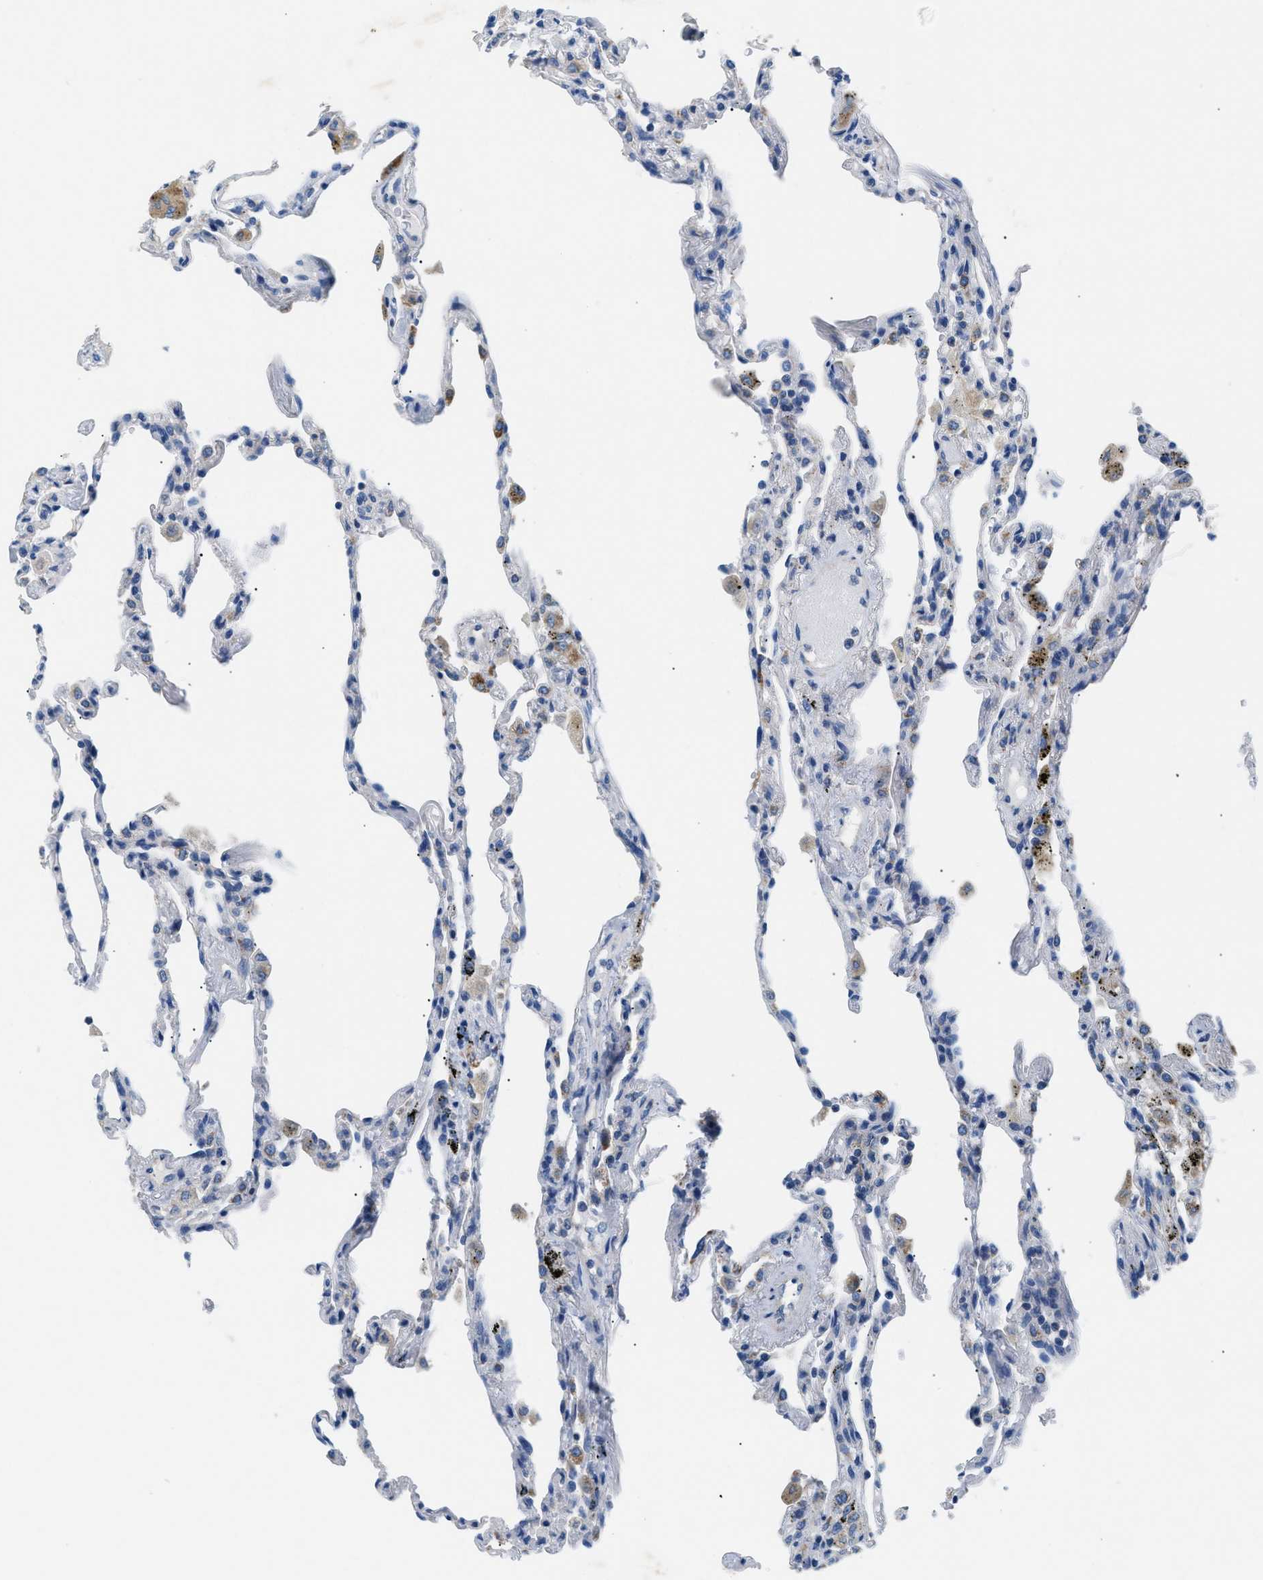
{"staining": {"intensity": "weak", "quantity": "<25%", "location": "cytoplasmic/membranous"}, "tissue": "lung", "cell_type": "Alveolar cells", "image_type": "normal", "snomed": [{"axis": "morphology", "description": "Normal tissue, NOS"}, {"axis": "topography", "description": "Lung"}], "caption": "IHC image of benign lung stained for a protein (brown), which displays no staining in alveolar cells.", "gene": "ILDR1", "patient": {"sex": "male", "age": 59}}